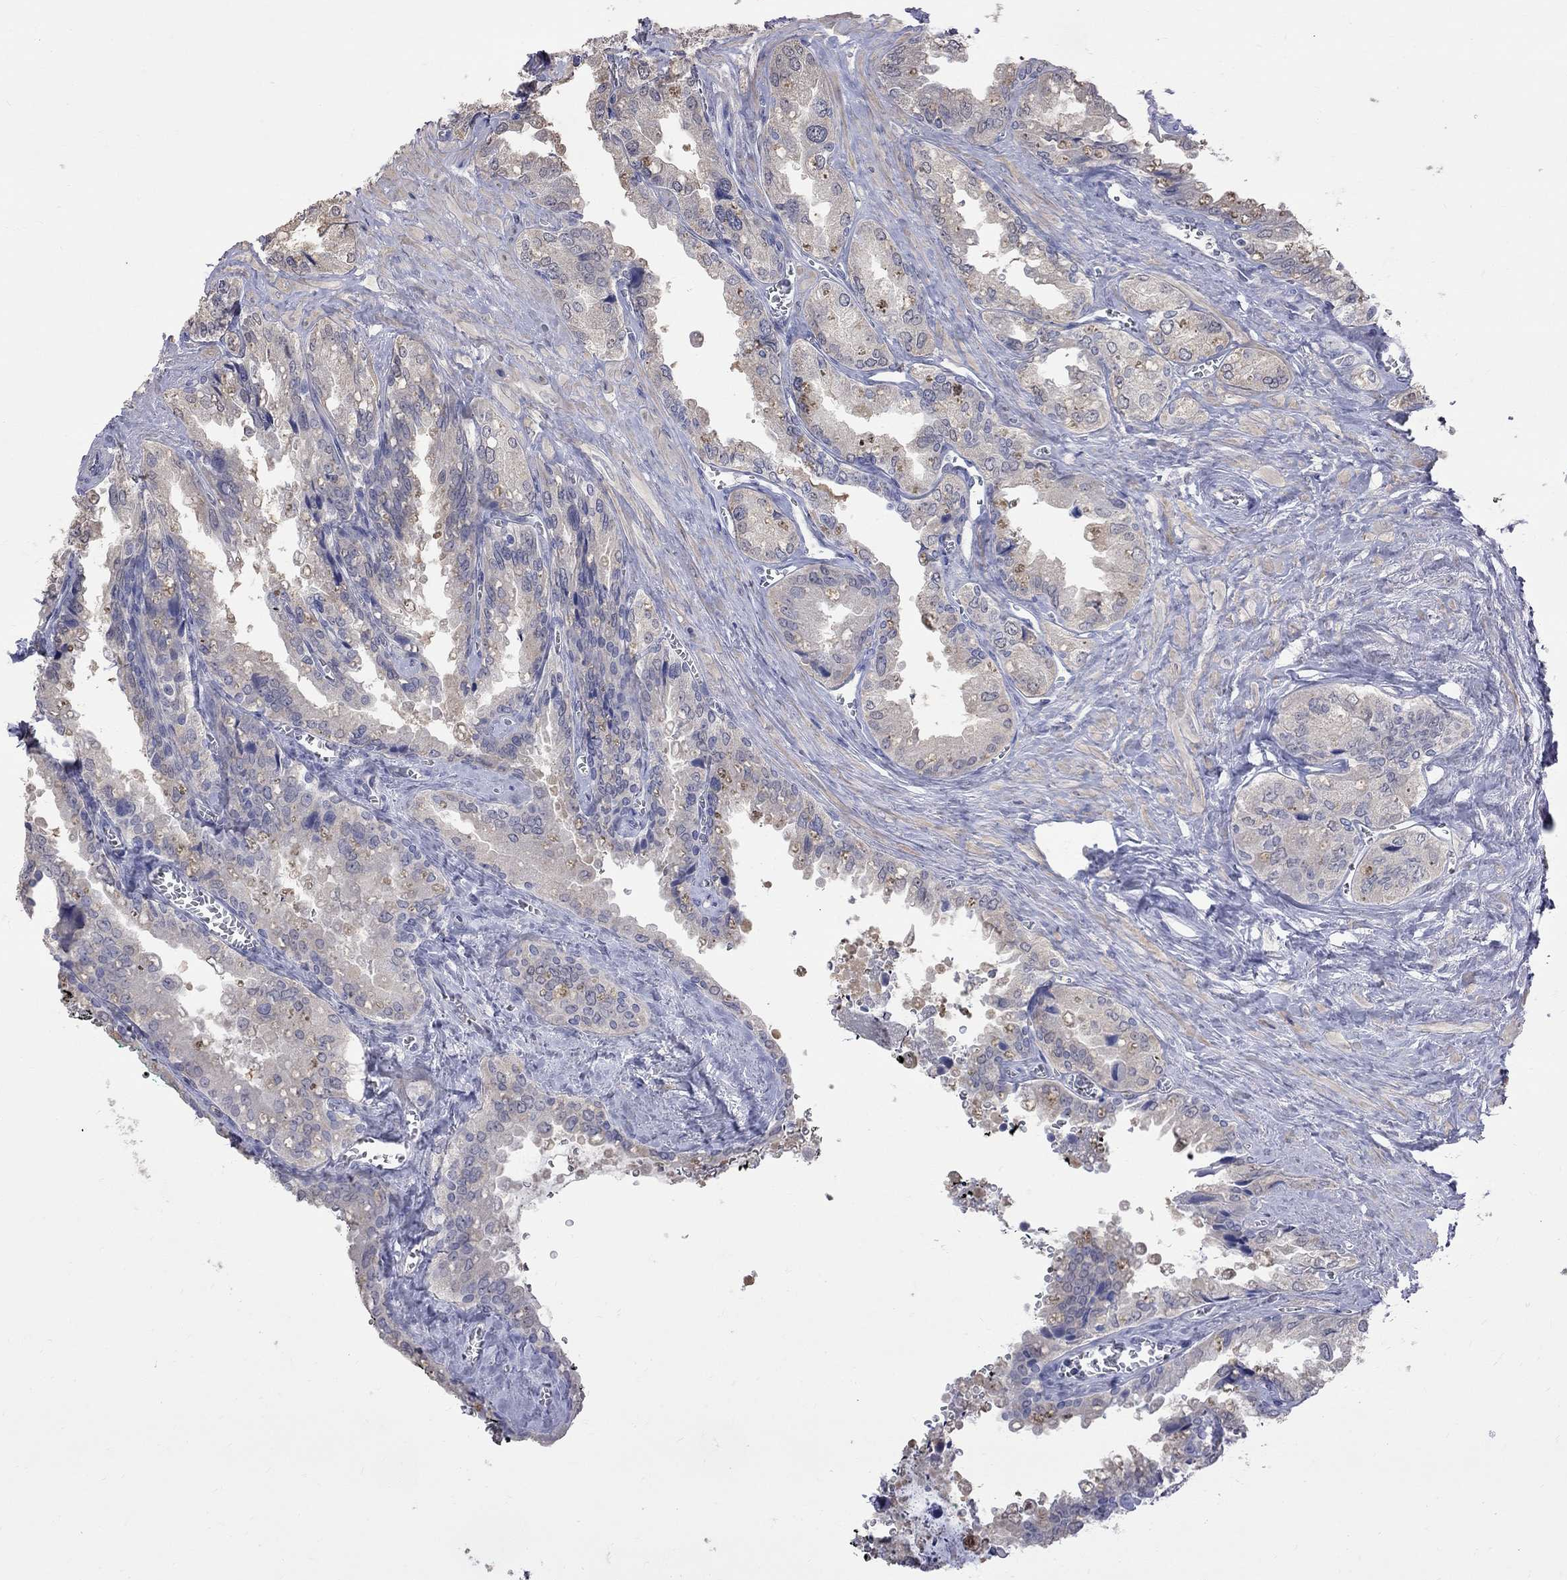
{"staining": {"intensity": "negative", "quantity": "none", "location": "none"}, "tissue": "seminal vesicle", "cell_type": "Glandular cells", "image_type": "normal", "snomed": [{"axis": "morphology", "description": "Normal tissue, NOS"}, {"axis": "topography", "description": "Seminal veicle"}], "caption": "Immunohistochemistry of normal seminal vesicle demonstrates no expression in glandular cells.", "gene": "CKAP2", "patient": {"sex": "male", "age": 67}}